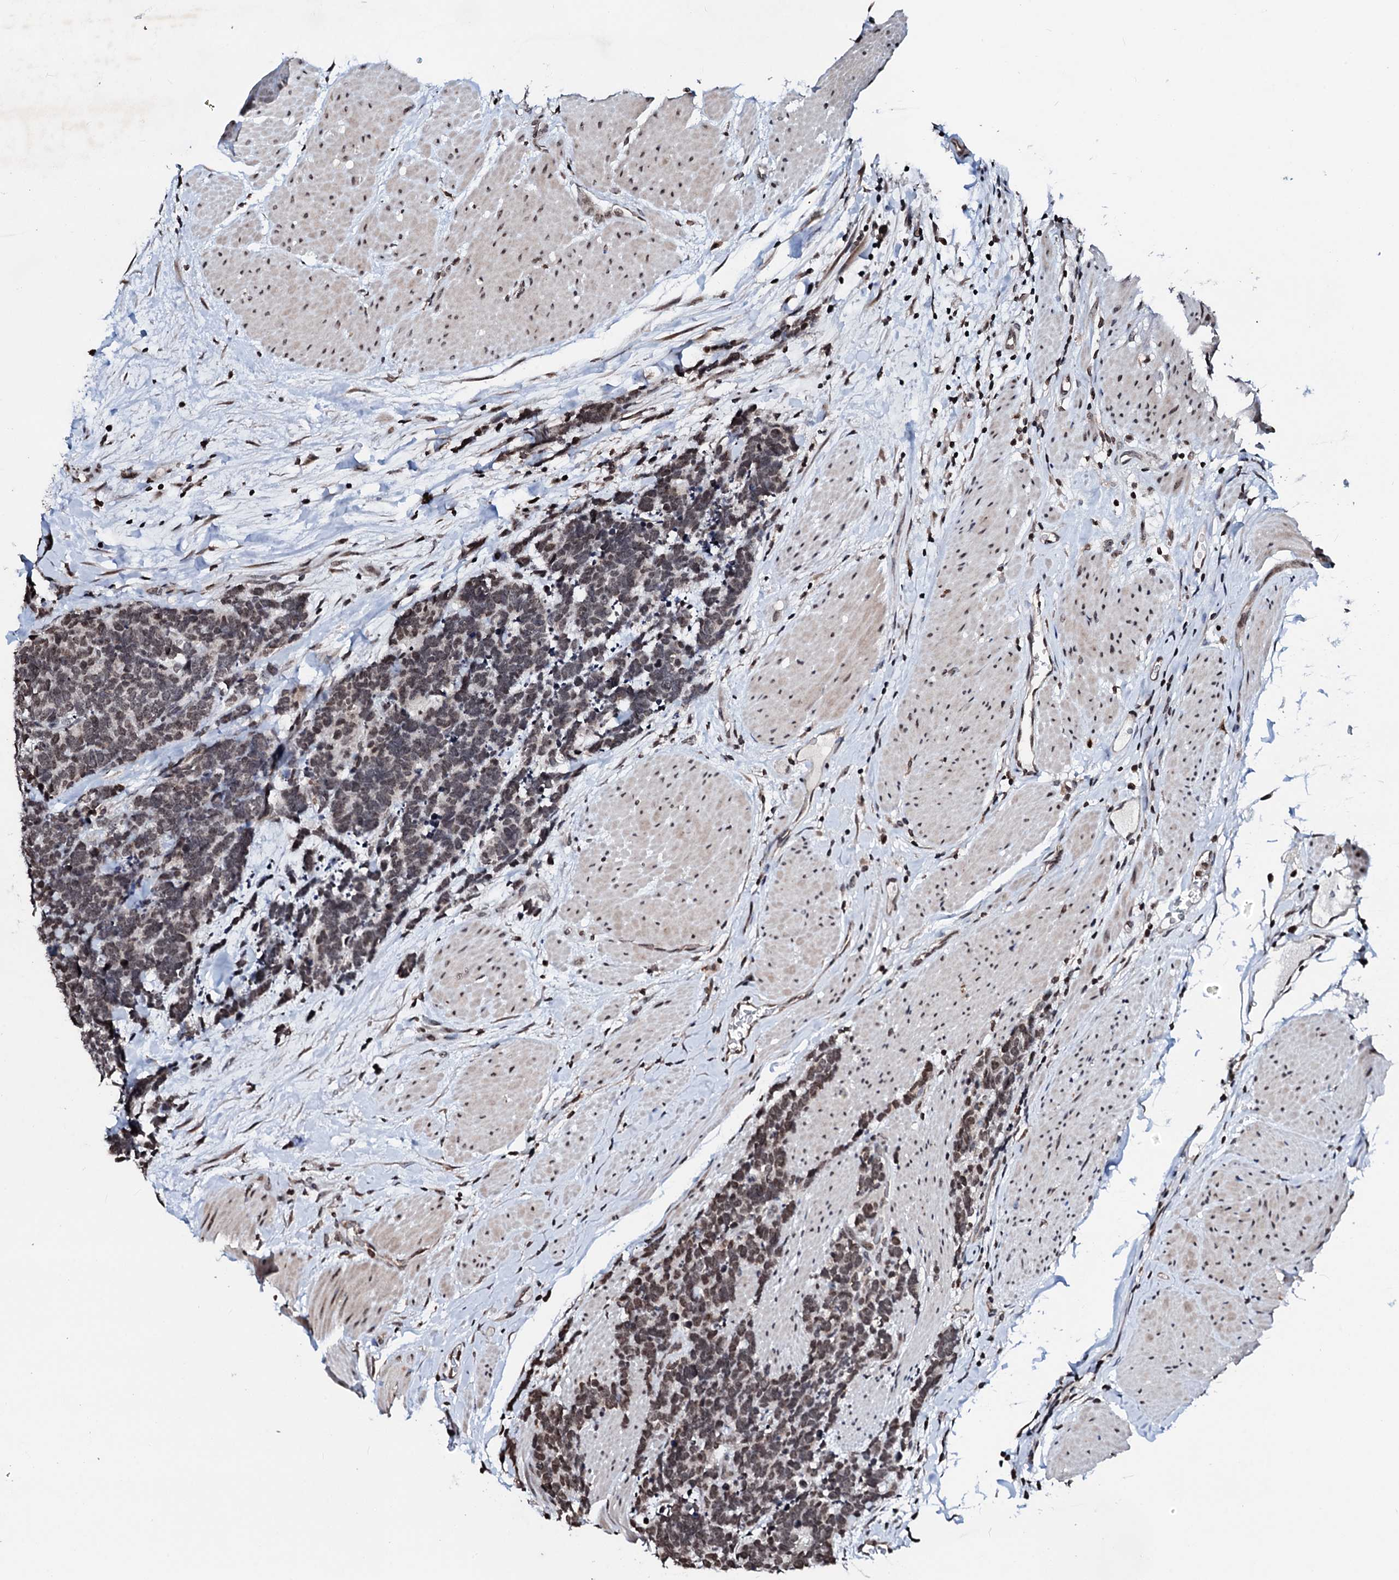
{"staining": {"intensity": "weak", "quantity": ">75%", "location": "nuclear"}, "tissue": "carcinoid", "cell_type": "Tumor cells", "image_type": "cancer", "snomed": [{"axis": "morphology", "description": "Carcinoma, NOS"}, {"axis": "morphology", "description": "Carcinoid, malignant, NOS"}, {"axis": "topography", "description": "Urinary bladder"}], "caption": "IHC of human carcinoid shows low levels of weak nuclear expression in about >75% of tumor cells.", "gene": "LSM11", "patient": {"sex": "male", "age": 57}}